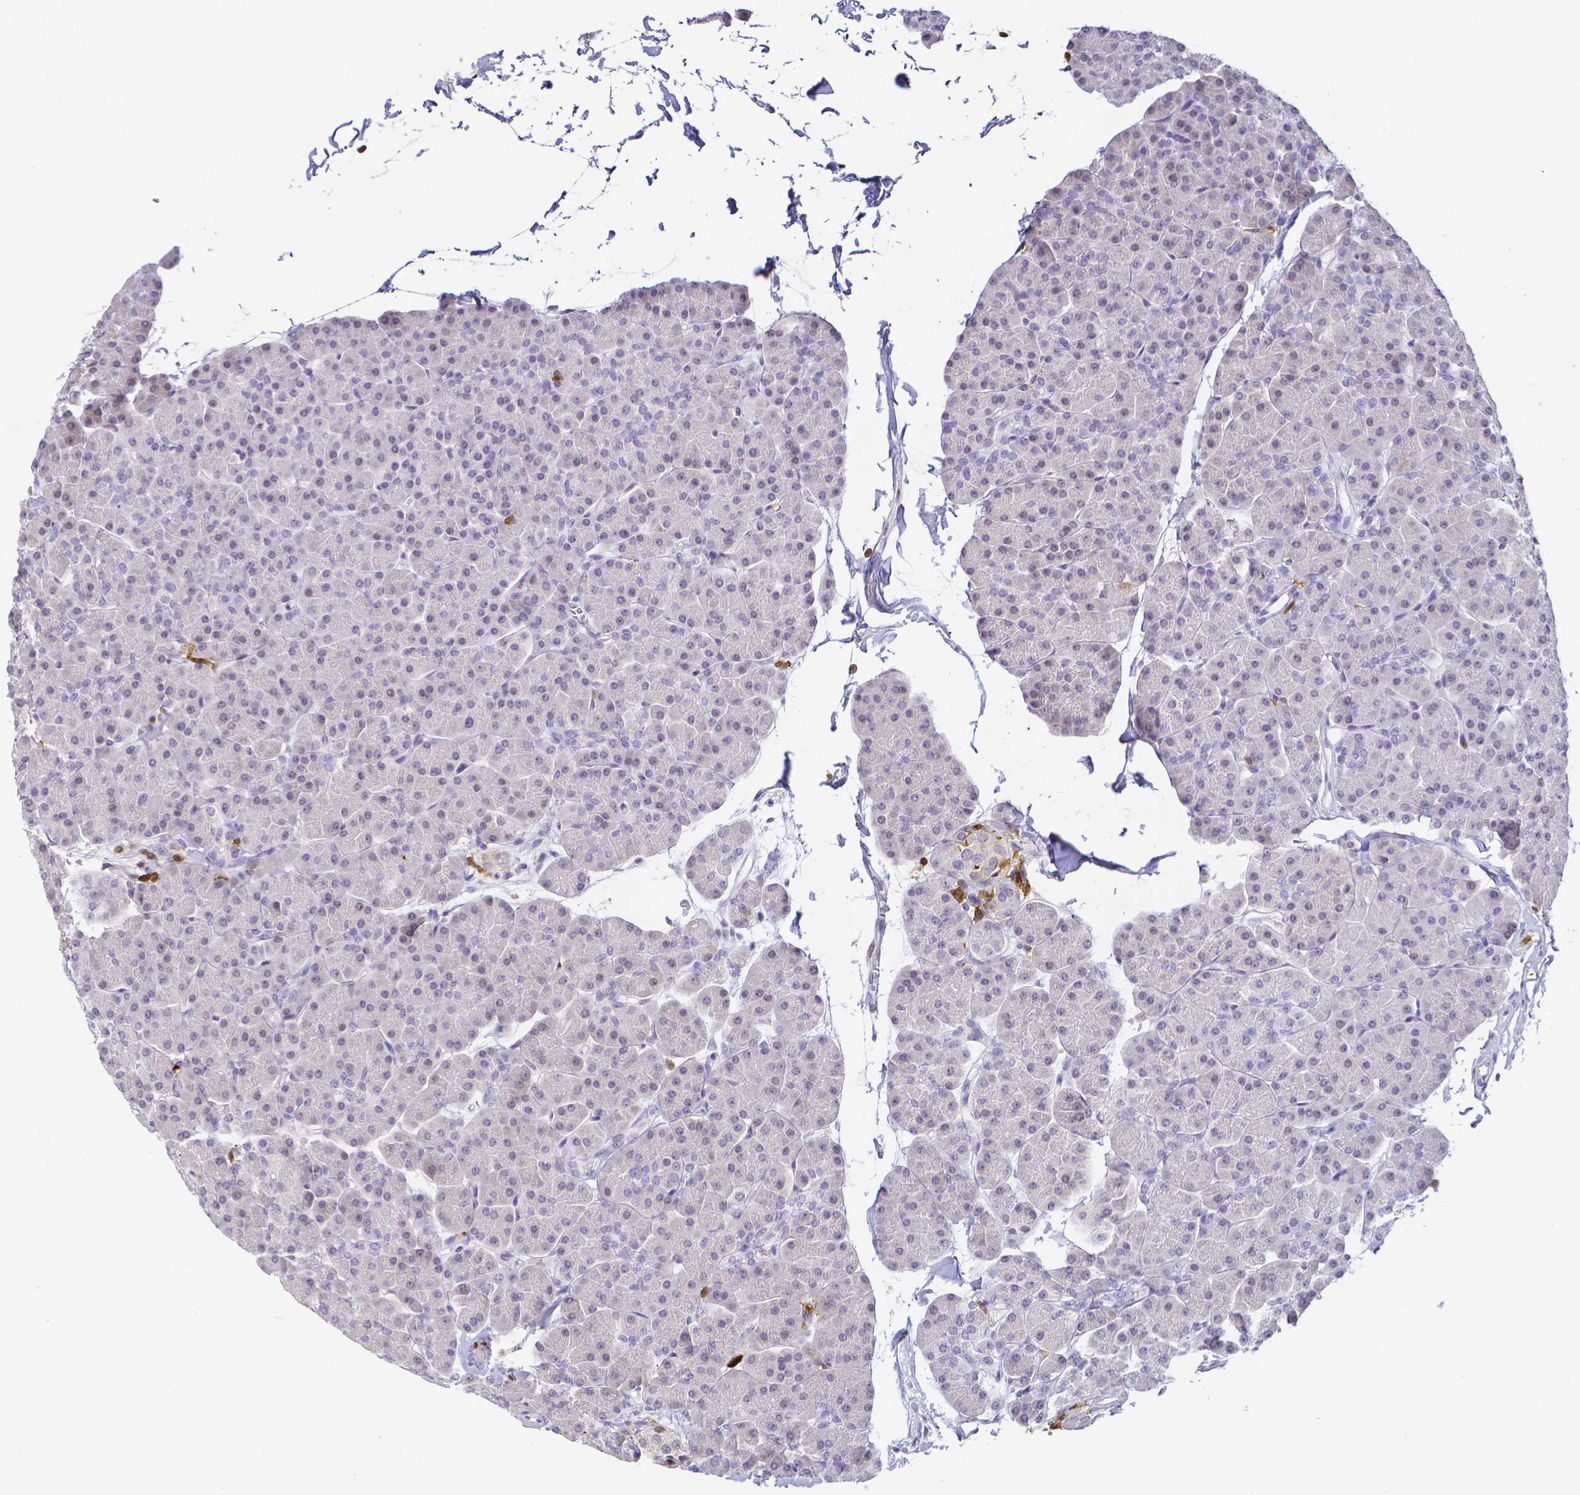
{"staining": {"intensity": "weak", "quantity": "<25%", "location": "cytoplasmic/membranous"}, "tissue": "pancreas", "cell_type": "Exocrine glandular cells", "image_type": "normal", "snomed": [{"axis": "morphology", "description": "Normal tissue, NOS"}, {"axis": "topography", "description": "Pancreas"}, {"axis": "topography", "description": "Peripheral nerve tissue"}], "caption": "Immunohistochemistry (IHC) image of benign pancreas stained for a protein (brown), which reveals no staining in exocrine glandular cells. (DAB (3,3'-diaminobenzidine) immunohistochemistry (IHC), high magnification).", "gene": "COTL1", "patient": {"sex": "male", "age": 54}}